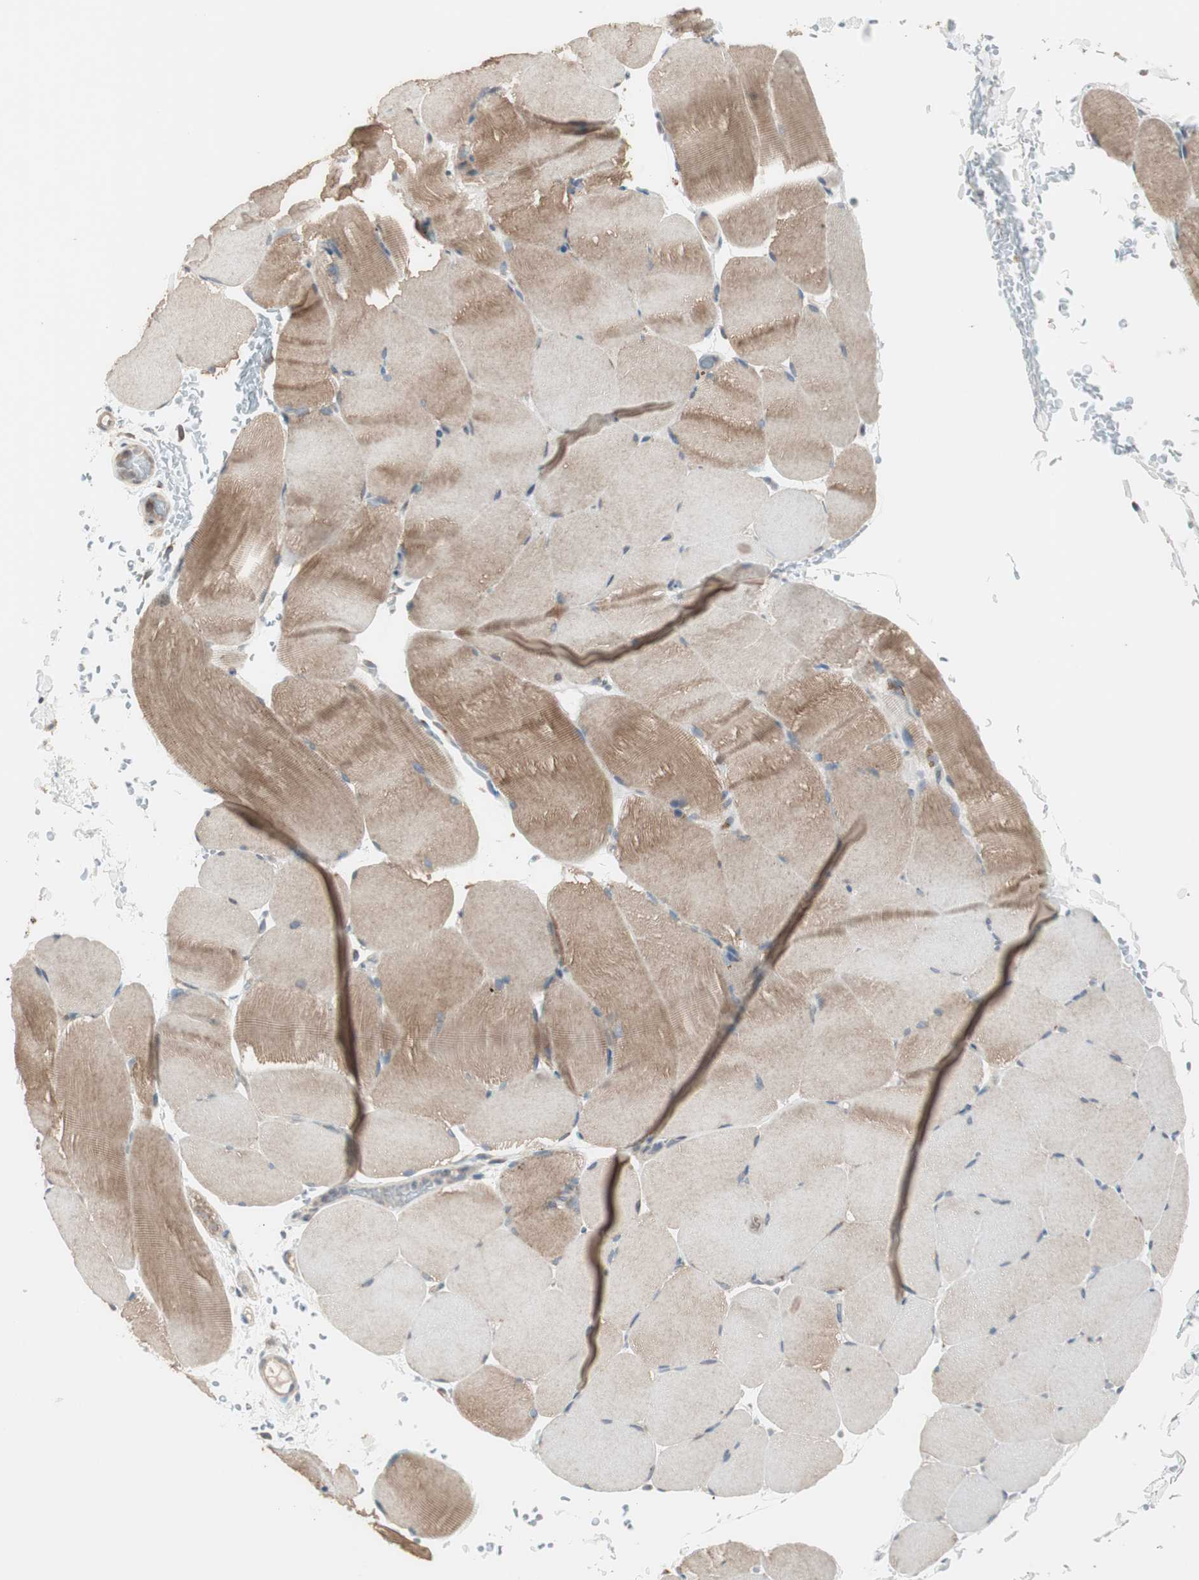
{"staining": {"intensity": "moderate", "quantity": ">75%", "location": "cytoplasmic/membranous"}, "tissue": "skeletal muscle", "cell_type": "Myocytes", "image_type": "normal", "snomed": [{"axis": "morphology", "description": "Normal tissue, NOS"}, {"axis": "topography", "description": "Skeletal muscle"}, {"axis": "topography", "description": "Parathyroid gland"}], "caption": "Immunohistochemistry (IHC) histopathology image of normal human skeletal muscle stained for a protein (brown), which displays medium levels of moderate cytoplasmic/membranous expression in approximately >75% of myocytes.", "gene": "RARRES1", "patient": {"sex": "female", "age": 37}}